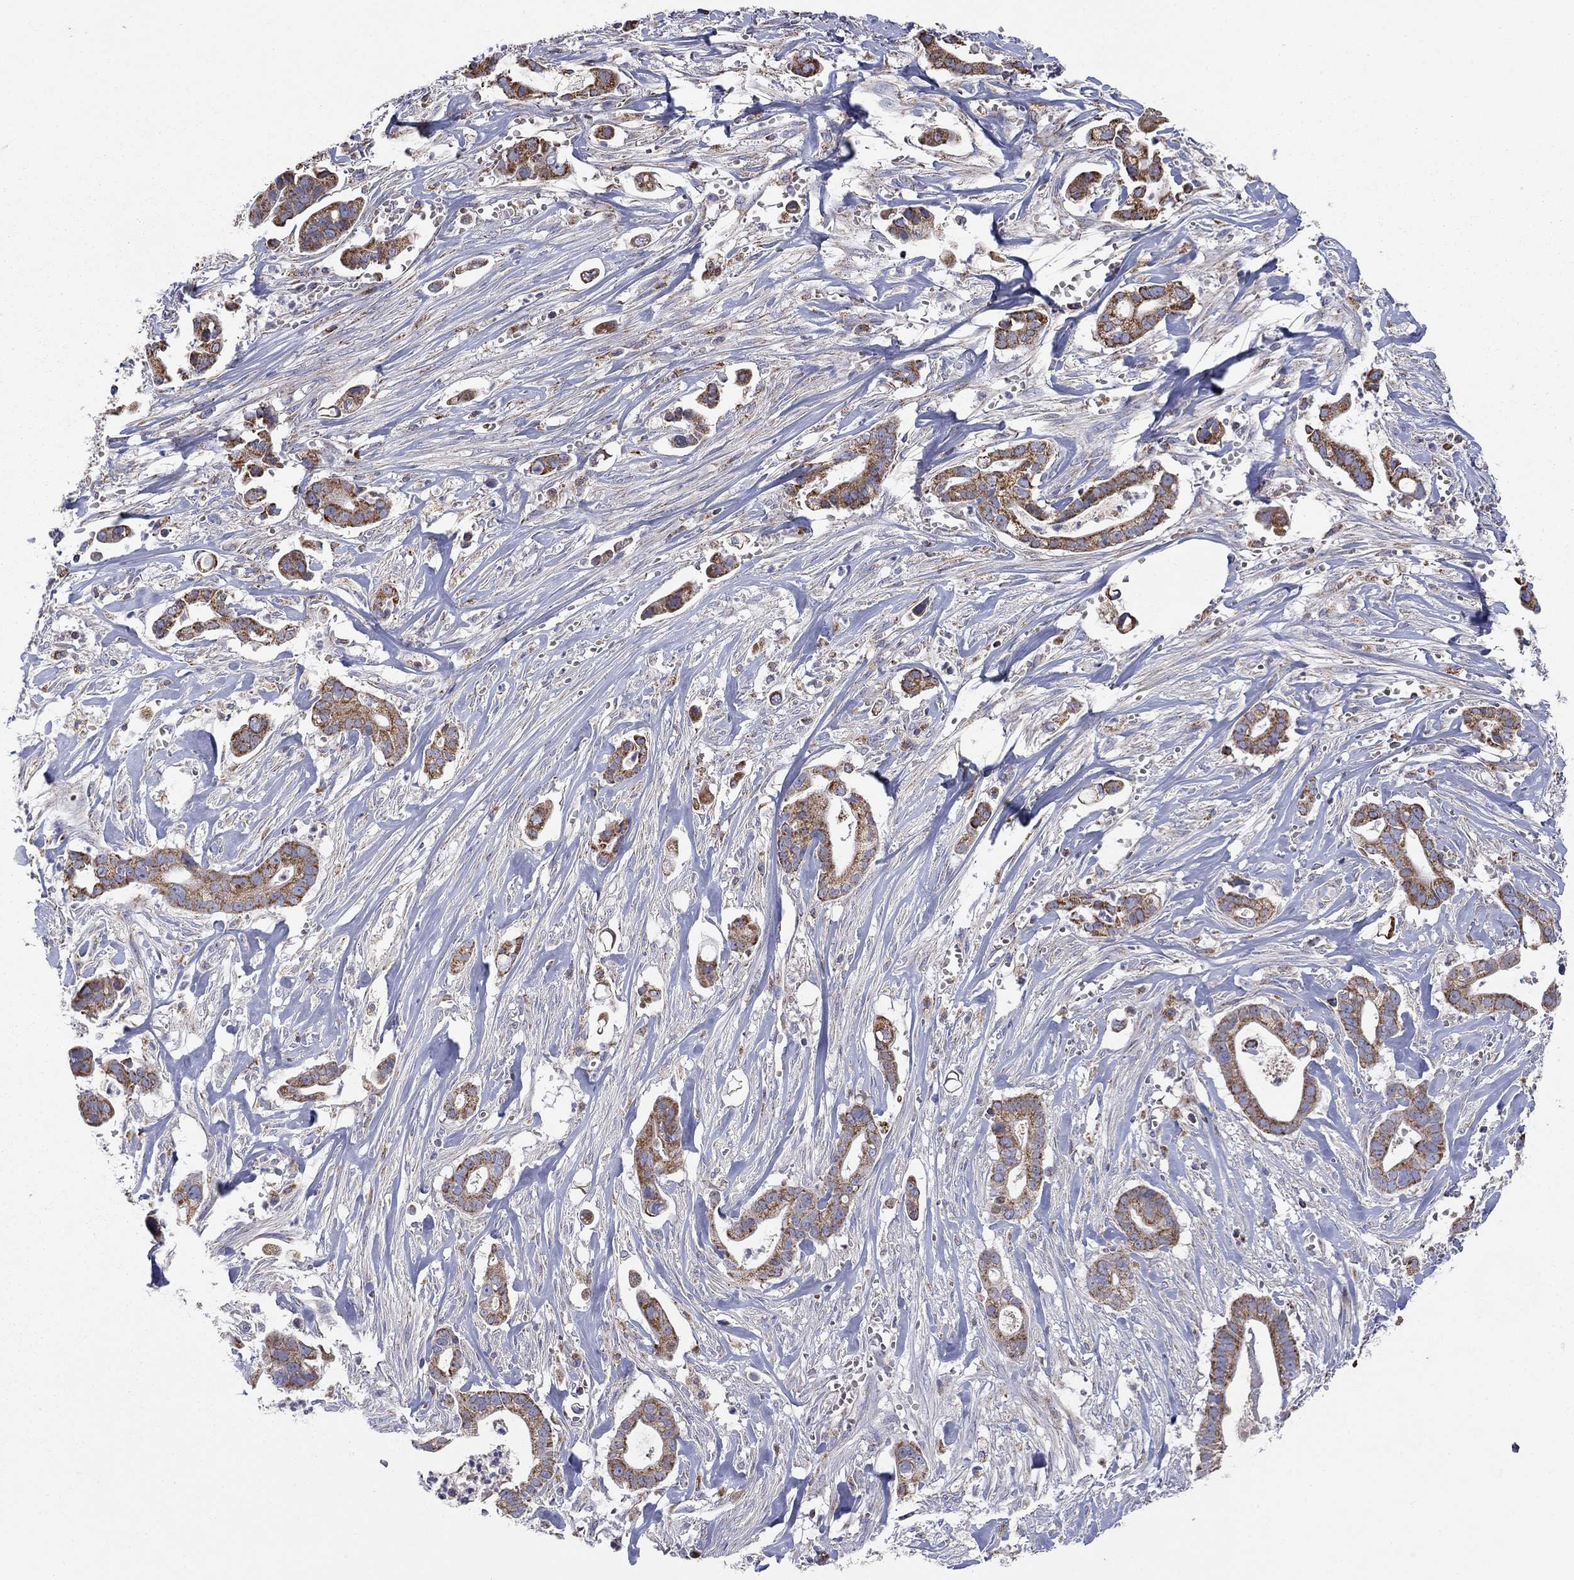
{"staining": {"intensity": "moderate", "quantity": ">75%", "location": "cytoplasmic/membranous"}, "tissue": "pancreatic cancer", "cell_type": "Tumor cells", "image_type": "cancer", "snomed": [{"axis": "morphology", "description": "Adenocarcinoma, NOS"}, {"axis": "topography", "description": "Pancreas"}], "caption": "Immunohistochemistry of pancreatic cancer reveals medium levels of moderate cytoplasmic/membranous expression in about >75% of tumor cells.", "gene": "HPS5", "patient": {"sex": "male", "age": 61}}